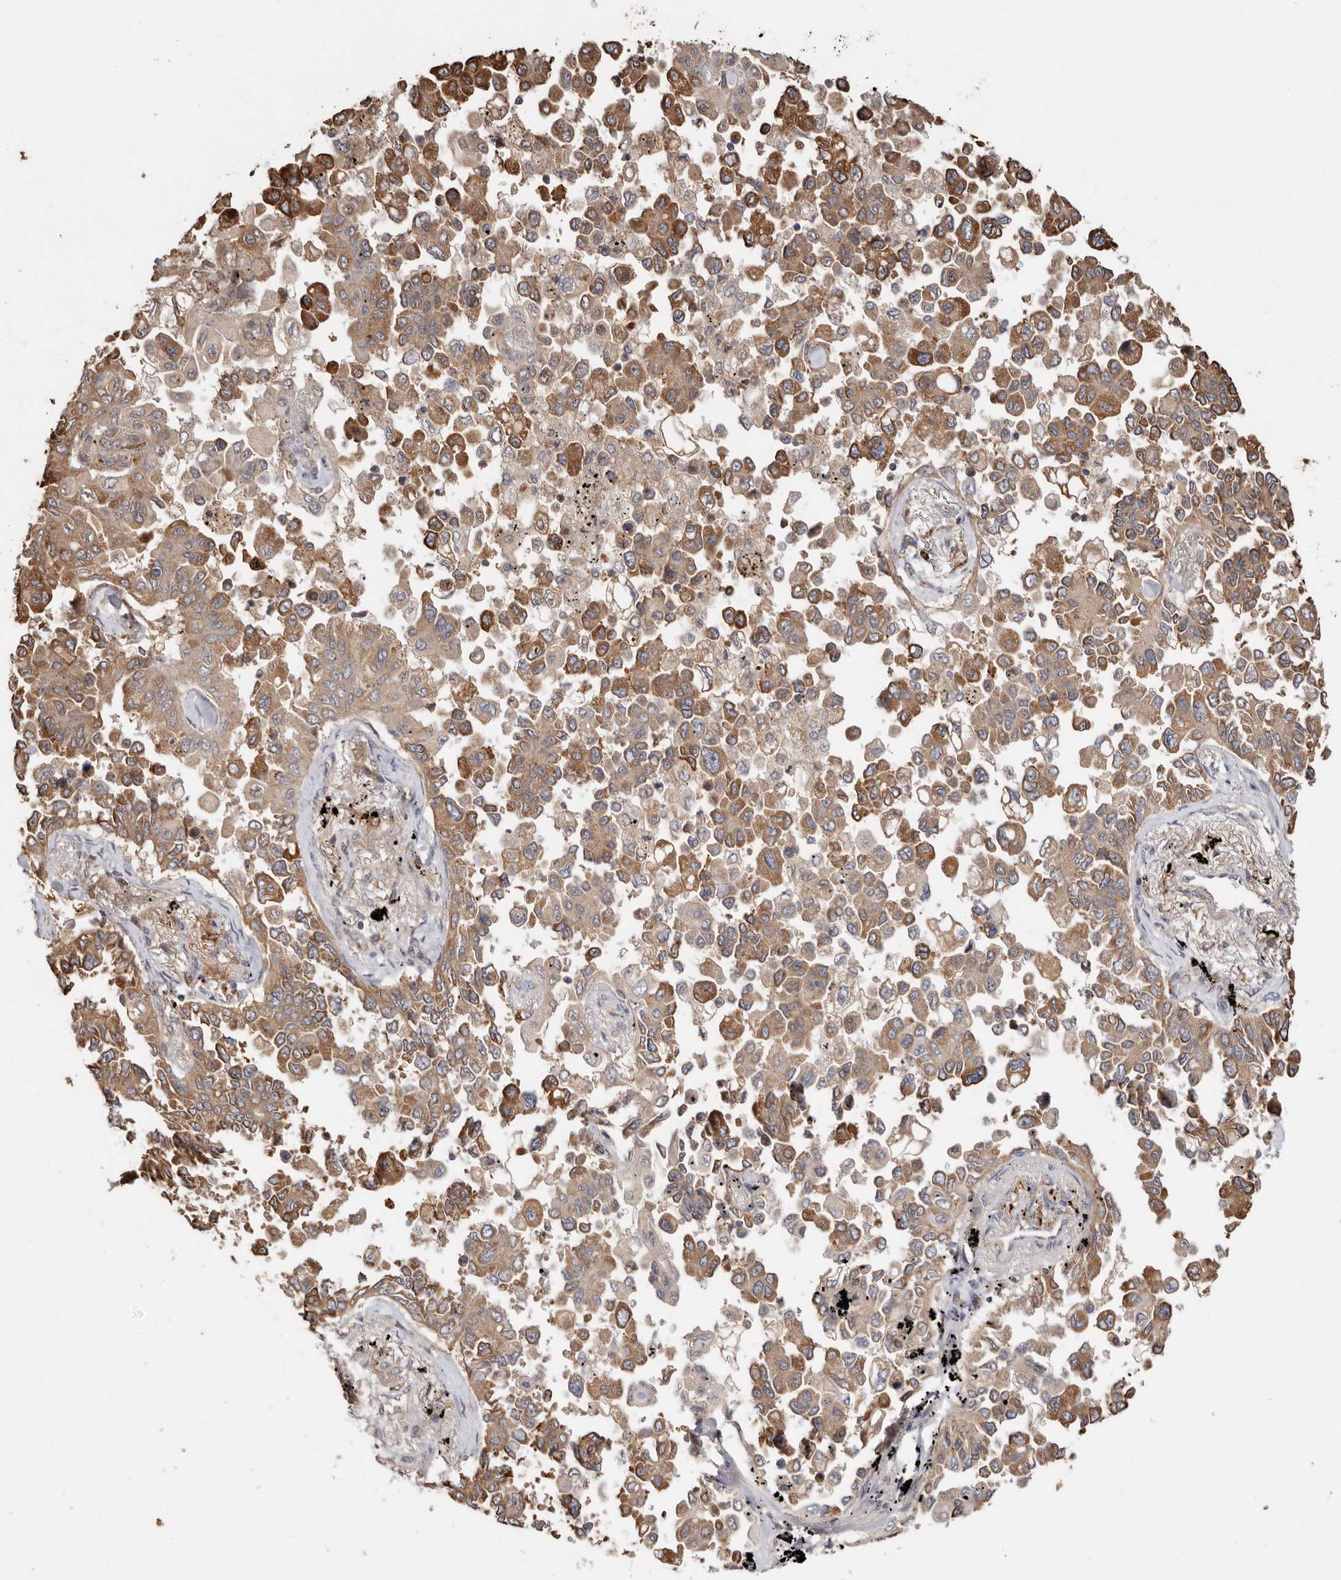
{"staining": {"intensity": "moderate", "quantity": ">75%", "location": "cytoplasmic/membranous"}, "tissue": "lung cancer", "cell_type": "Tumor cells", "image_type": "cancer", "snomed": [{"axis": "morphology", "description": "Adenocarcinoma, NOS"}, {"axis": "topography", "description": "Lung"}], "caption": "Tumor cells demonstrate medium levels of moderate cytoplasmic/membranous expression in about >75% of cells in human lung cancer (adenocarcinoma).", "gene": "RSPO2", "patient": {"sex": "female", "age": 67}}